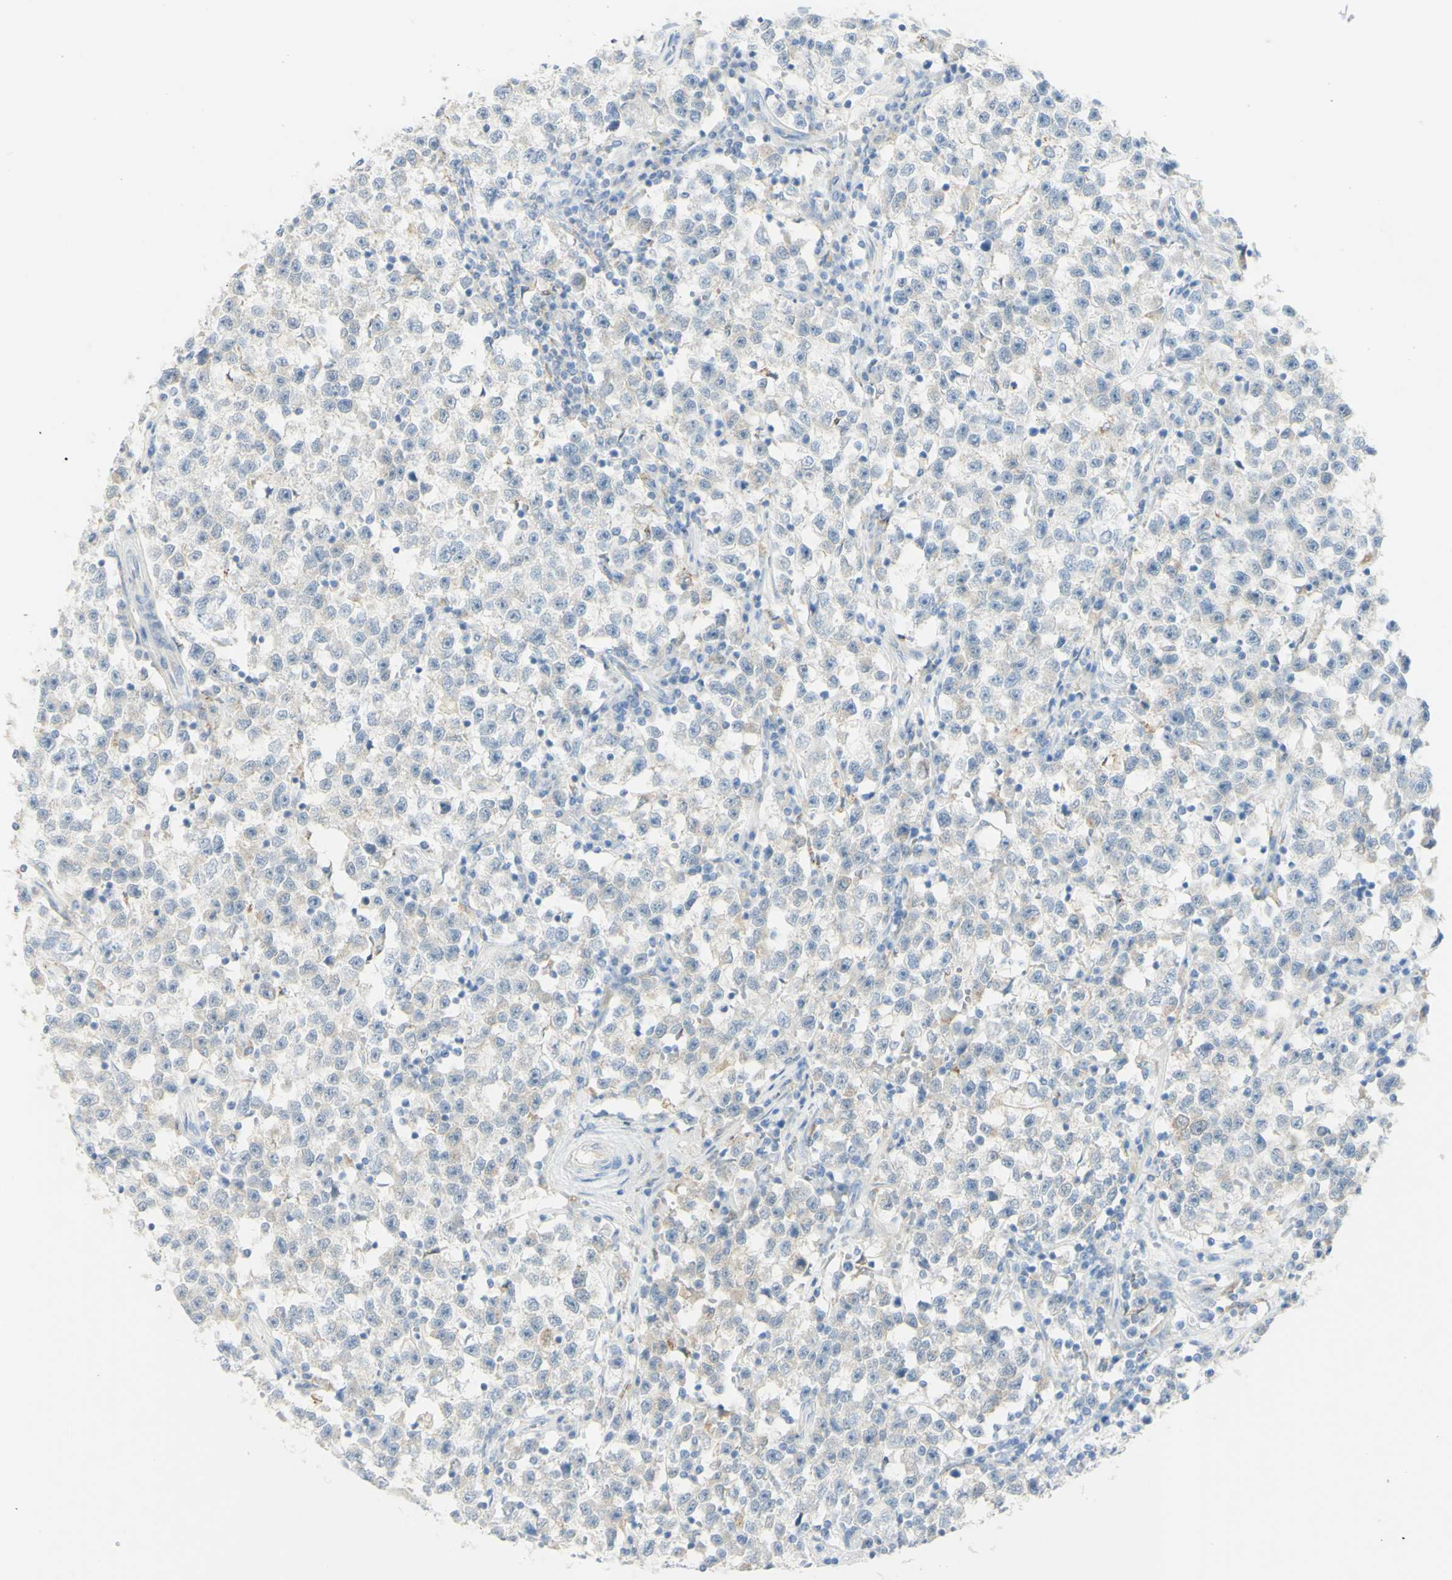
{"staining": {"intensity": "negative", "quantity": "none", "location": "none"}, "tissue": "testis cancer", "cell_type": "Tumor cells", "image_type": "cancer", "snomed": [{"axis": "morphology", "description": "Seminoma, NOS"}, {"axis": "topography", "description": "Testis"}], "caption": "Tumor cells show no significant expression in testis cancer.", "gene": "TSPAN1", "patient": {"sex": "male", "age": 22}}